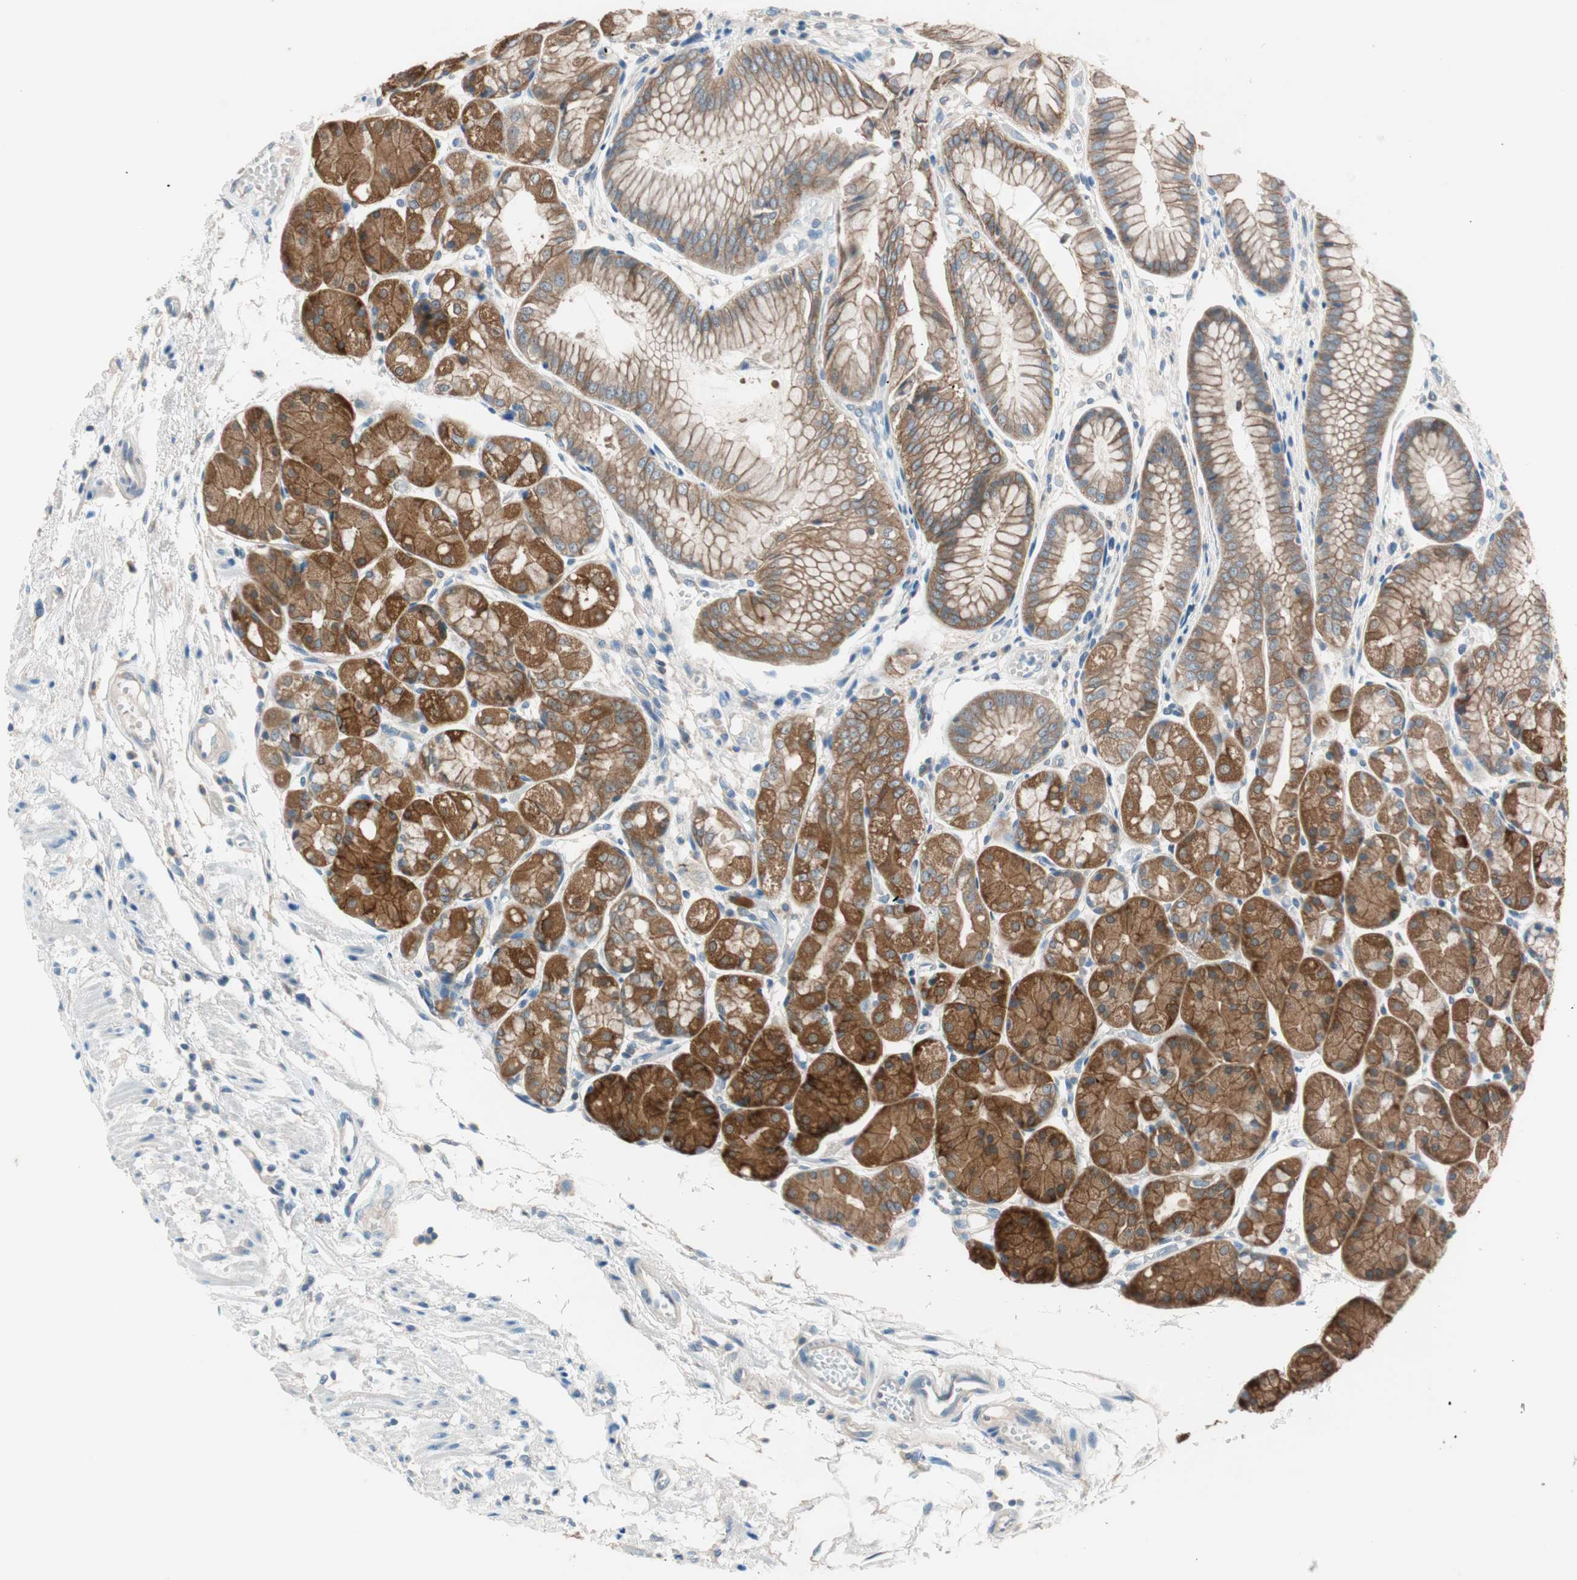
{"staining": {"intensity": "moderate", "quantity": ">75%", "location": "cytoplasmic/membranous"}, "tissue": "stomach", "cell_type": "Glandular cells", "image_type": "normal", "snomed": [{"axis": "morphology", "description": "Normal tissue, NOS"}, {"axis": "topography", "description": "Stomach, upper"}], "caption": "Glandular cells show medium levels of moderate cytoplasmic/membranous staining in about >75% of cells in benign human stomach.", "gene": "GLUL", "patient": {"sex": "male", "age": 72}}